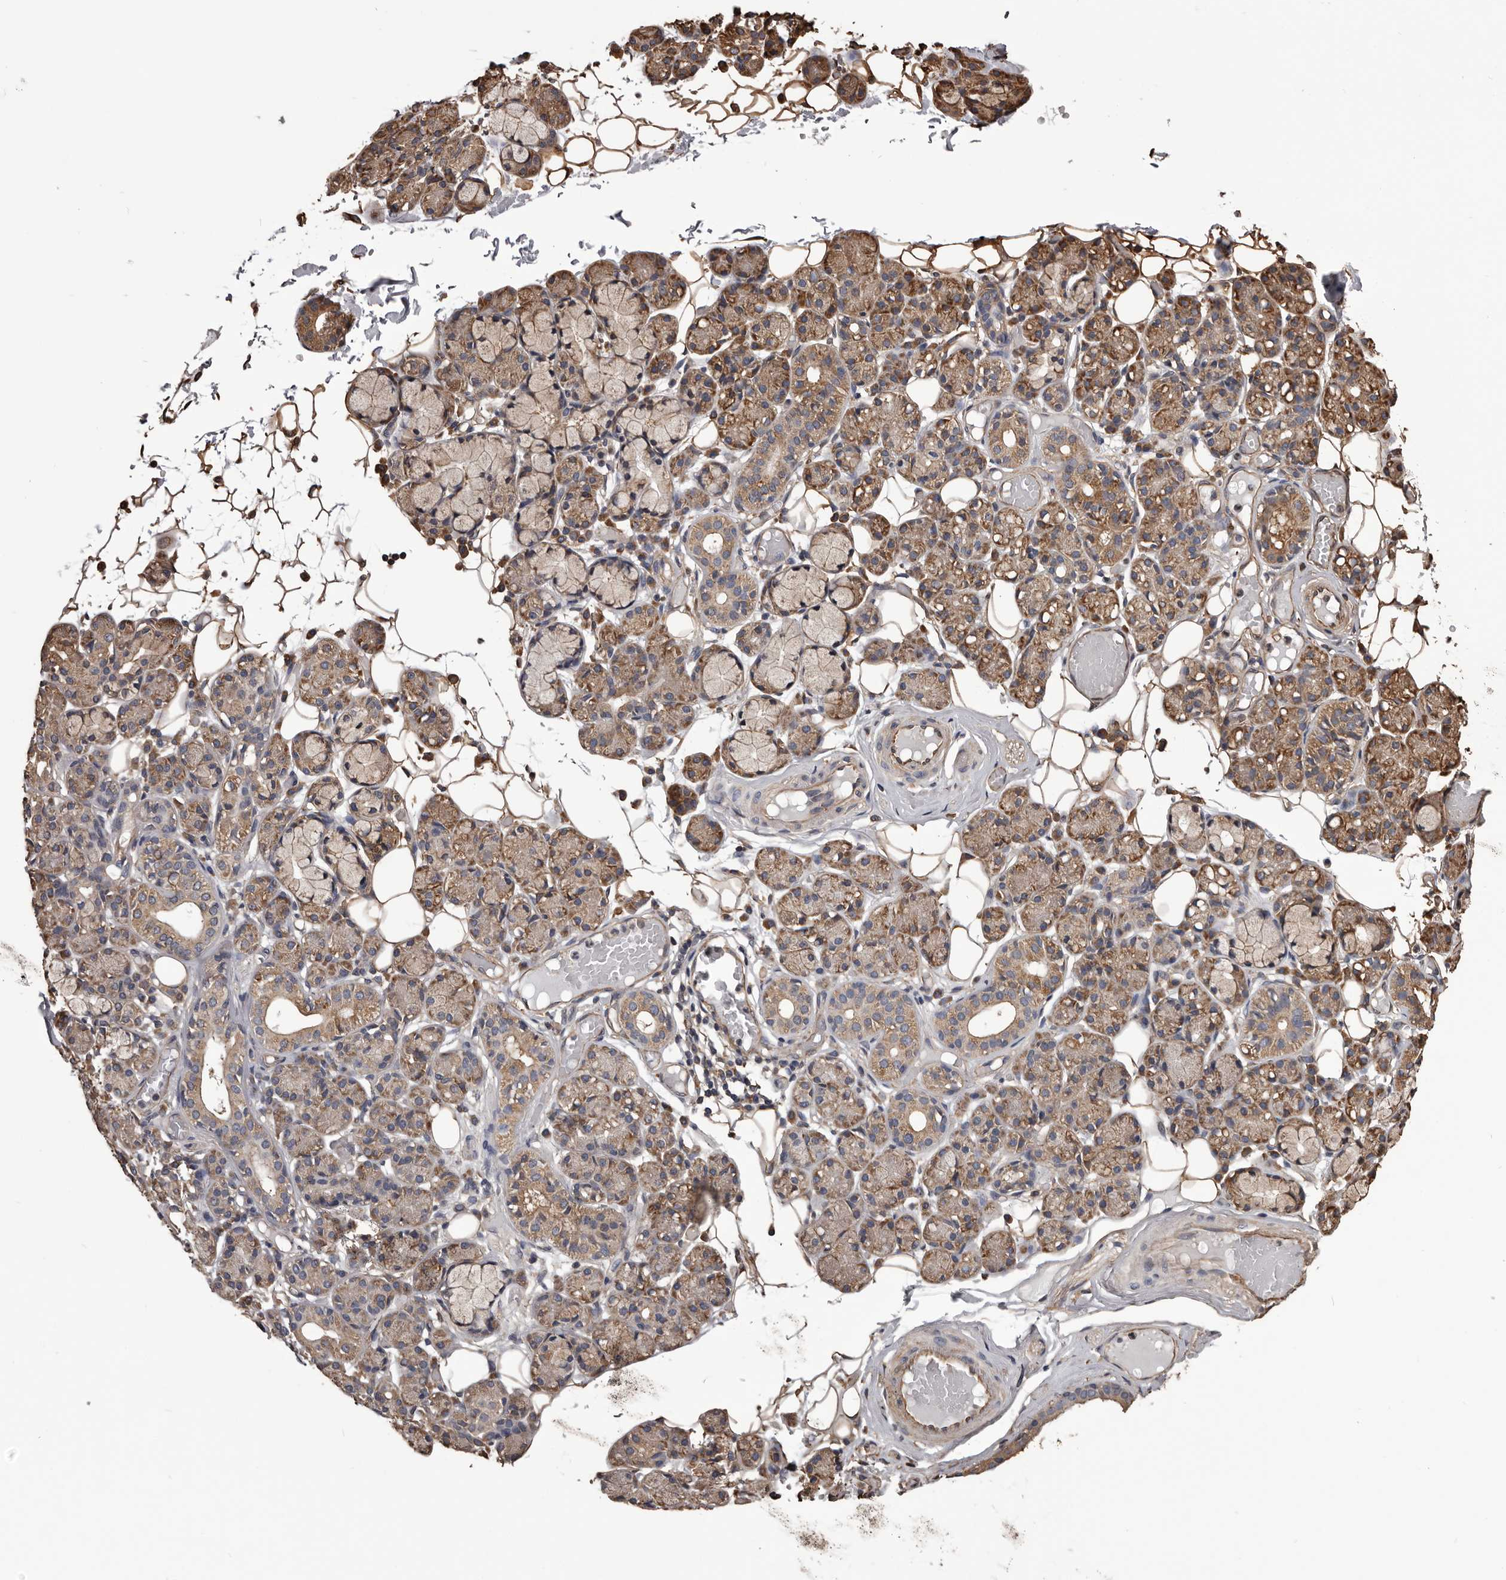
{"staining": {"intensity": "moderate", "quantity": ">75%", "location": "cytoplasmic/membranous"}, "tissue": "salivary gland", "cell_type": "Glandular cells", "image_type": "normal", "snomed": [{"axis": "morphology", "description": "Normal tissue, NOS"}, {"axis": "topography", "description": "Salivary gland"}], "caption": "Immunohistochemistry micrograph of benign salivary gland: human salivary gland stained using immunohistochemistry (IHC) reveals medium levels of moderate protein expression localized specifically in the cytoplasmic/membranous of glandular cells, appearing as a cytoplasmic/membranous brown color.", "gene": "CEP104", "patient": {"sex": "male", "age": 63}}